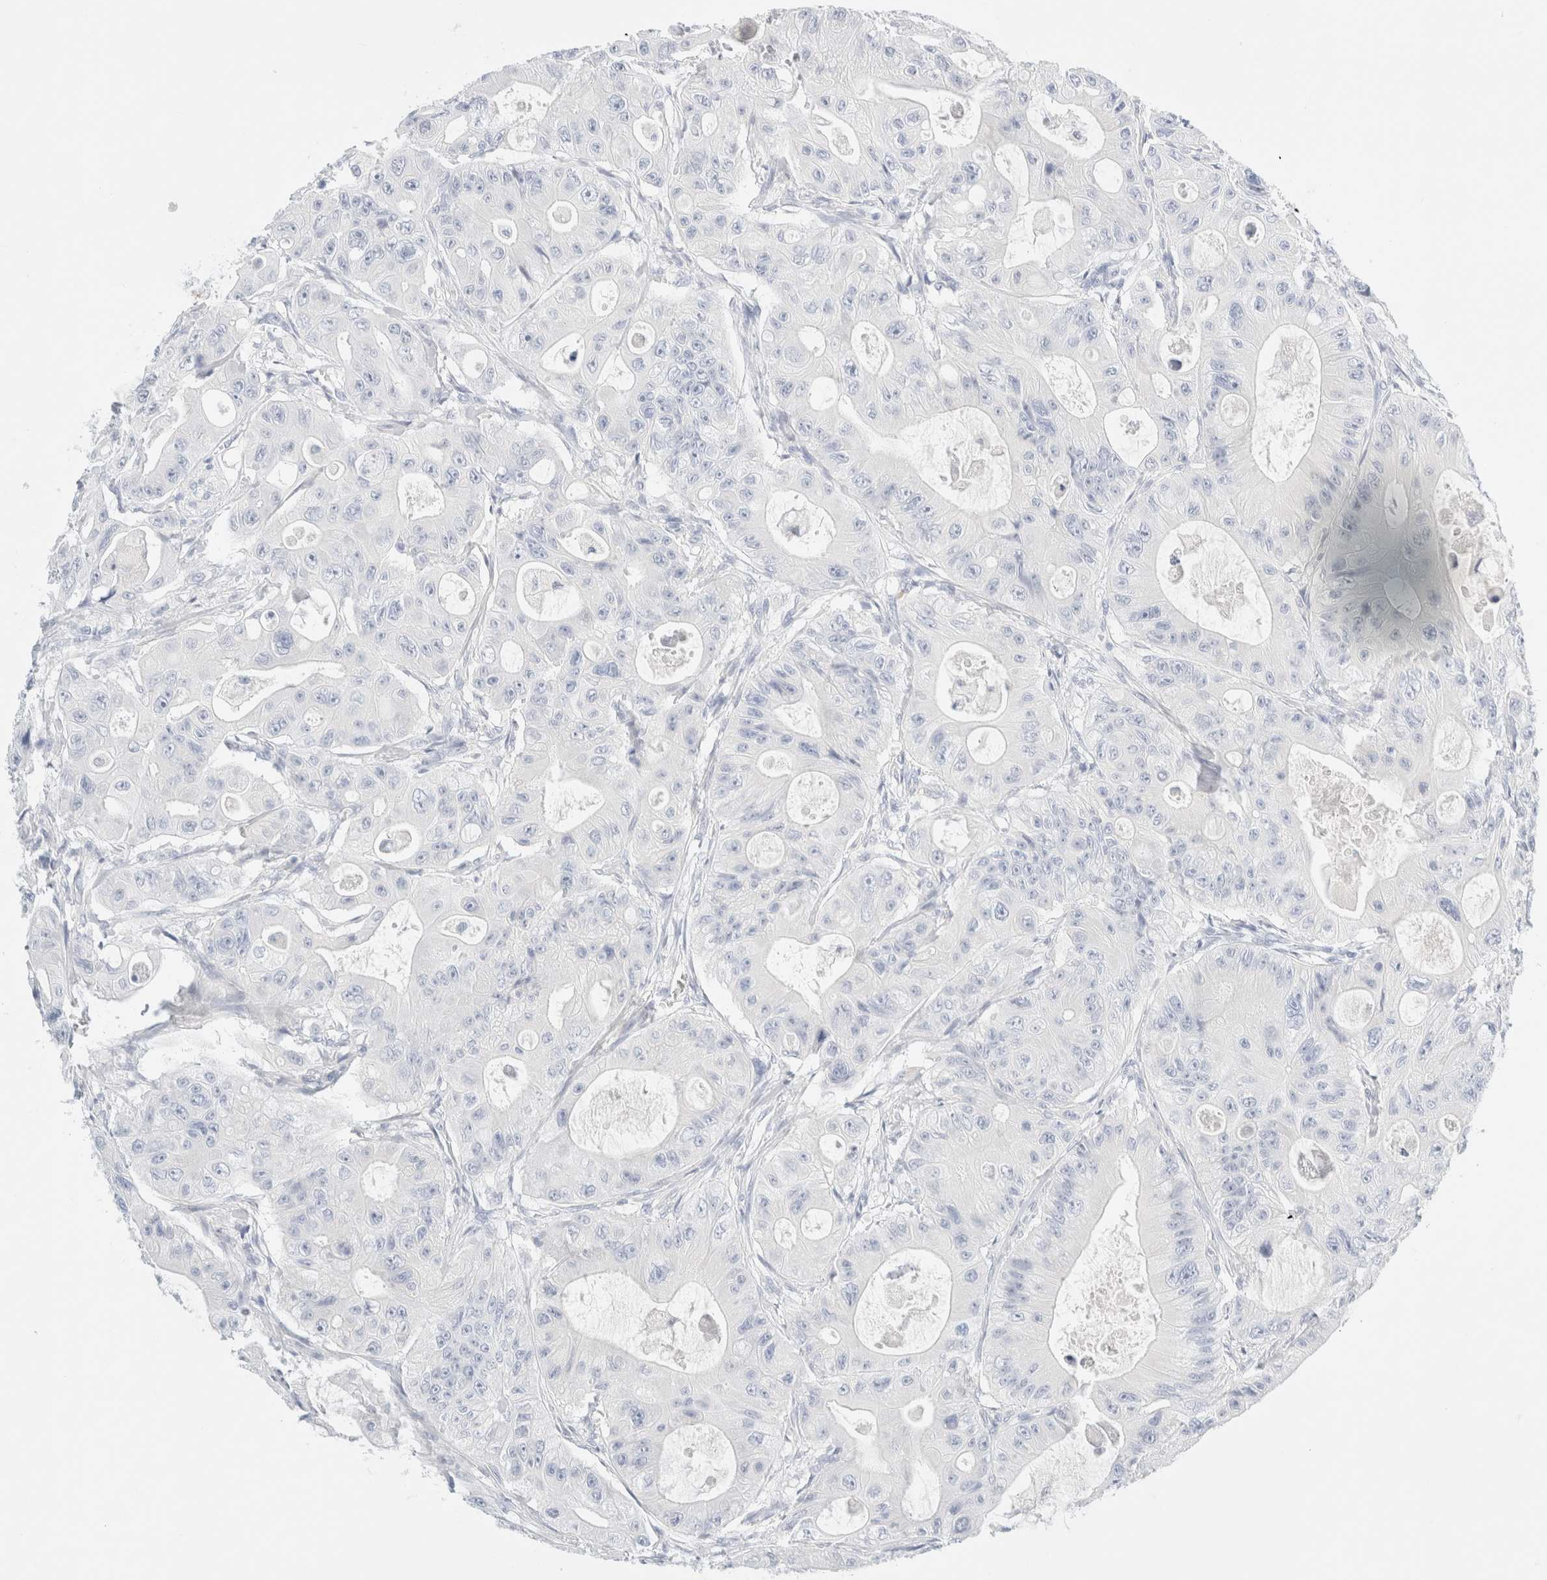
{"staining": {"intensity": "negative", "quantity": "none", "location": "none"}, "tissue": "colorectal cancer", "cell_type": "Tumor cells", "image_type": "cancer", "snomed": [{"axis": "morphology", "description": "Adenocarcinoma, NOS"}, {"axis": "topography", "description": "Colon"}], "caption": "This image is of colorectal adenocarcinoma stained with immunohistochemistry to label a protein in brown with the nuclei are counter-stained blue. There is no staining in tumor cells. (Brightfield microscopy of DAB immunohistochemistry (IHC) at high magnification).", "gene": "DPYS", "patient": {"sex": "female", "age": 46}}